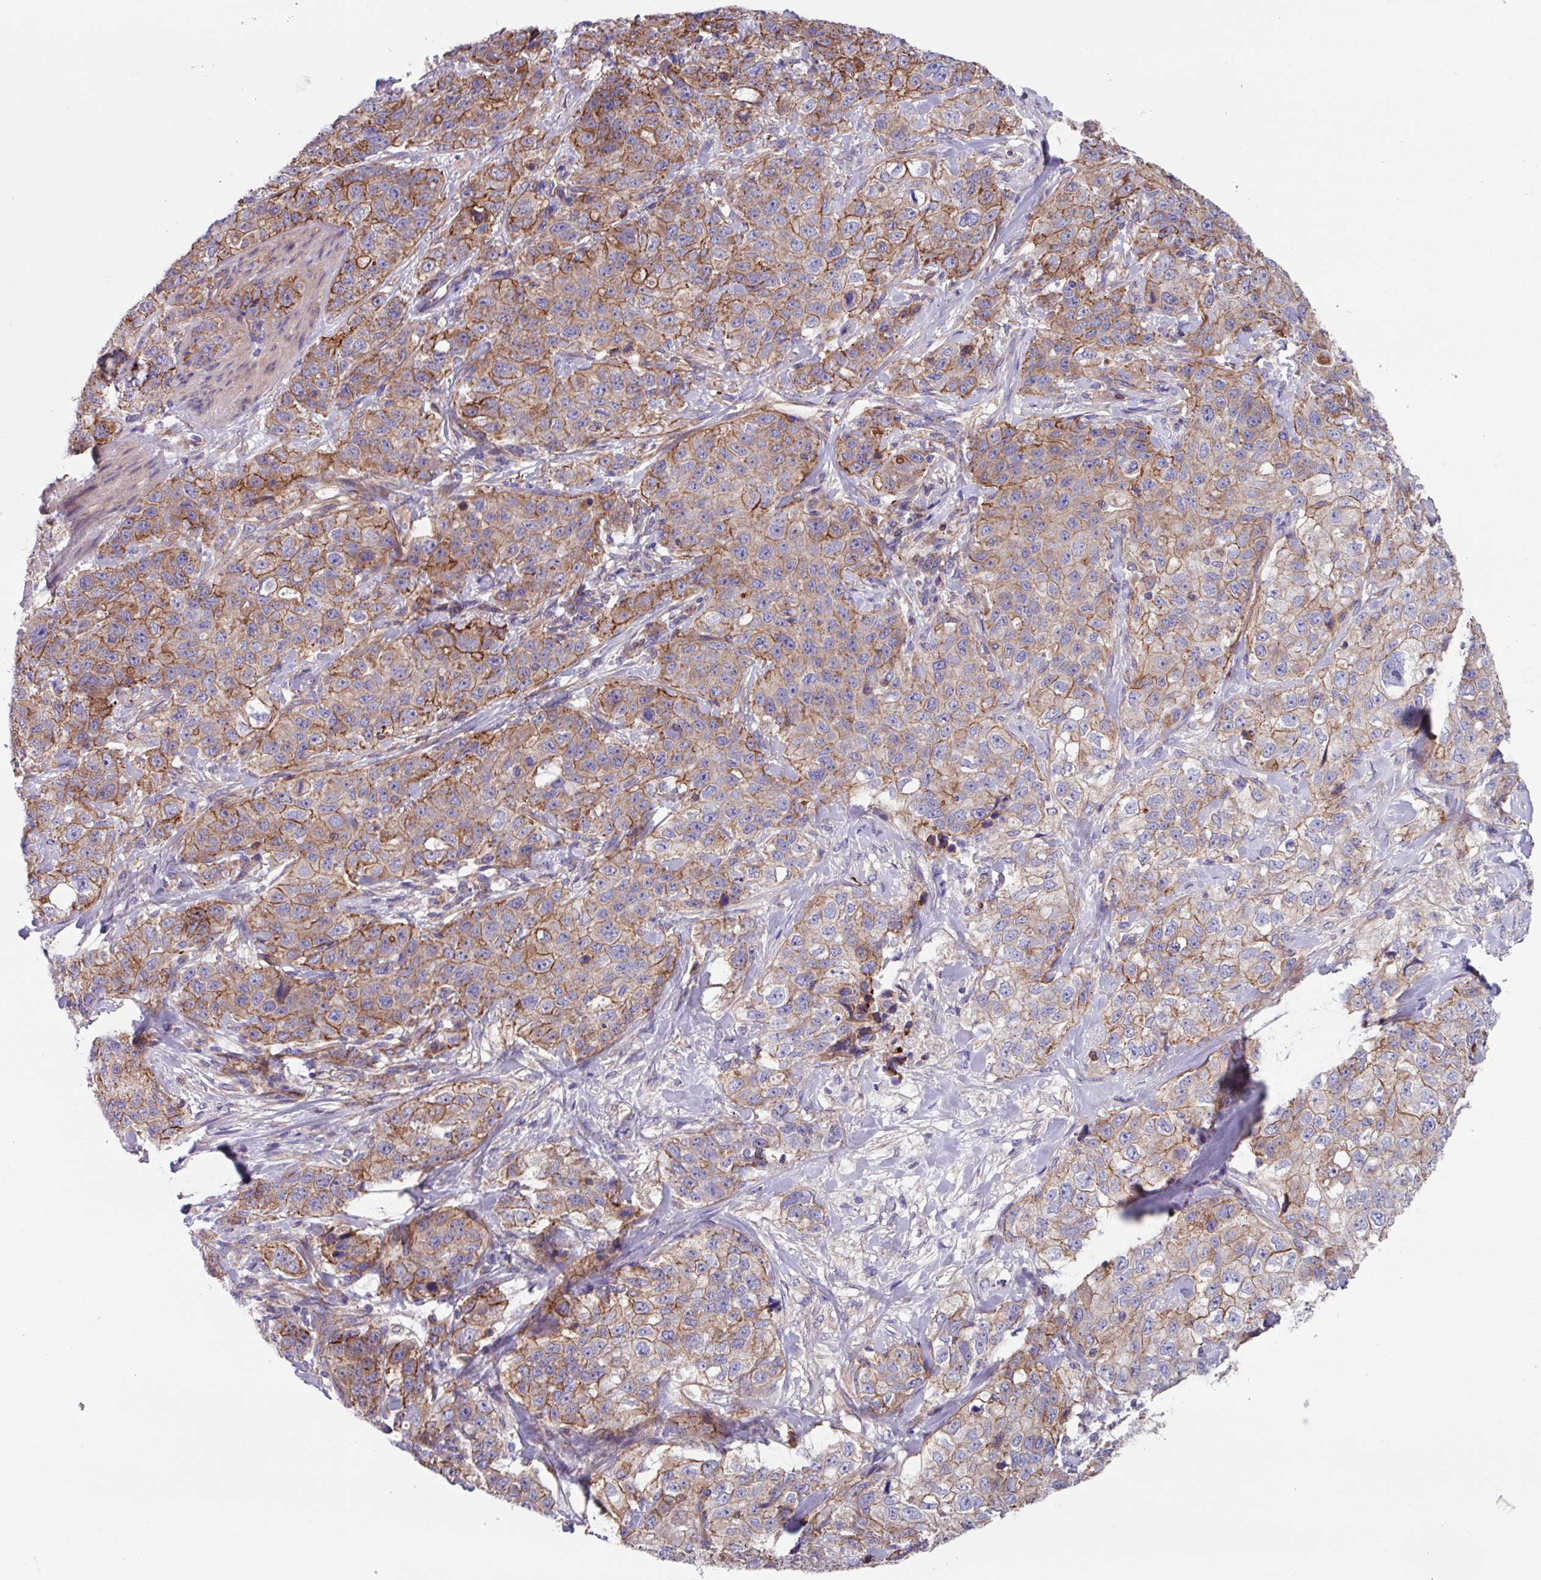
{"staining": {"intensity": "moderate", "quantity": ">75%", "location": "cytoplasmic/membranous"}, "tissue": "stomach cancer", "cell_type": "Tumor cells", "image_type": "cancer", "snomed": [{"axis": "morphology", "description": "Adenocarcinoma, NOS"}, {"axis": "topography", "description": "Stomach"}], "caption": "Stomach cancer was stained to show a protein in brown. There is medium levels of moderate cytoplasmic/membranous expression in about >75% of tumor cells. (DAB = brown stain, brightfield microscopy at high magnification).", "gene": "OTULIN", "patient": {"sex": "male", "age": 48}}